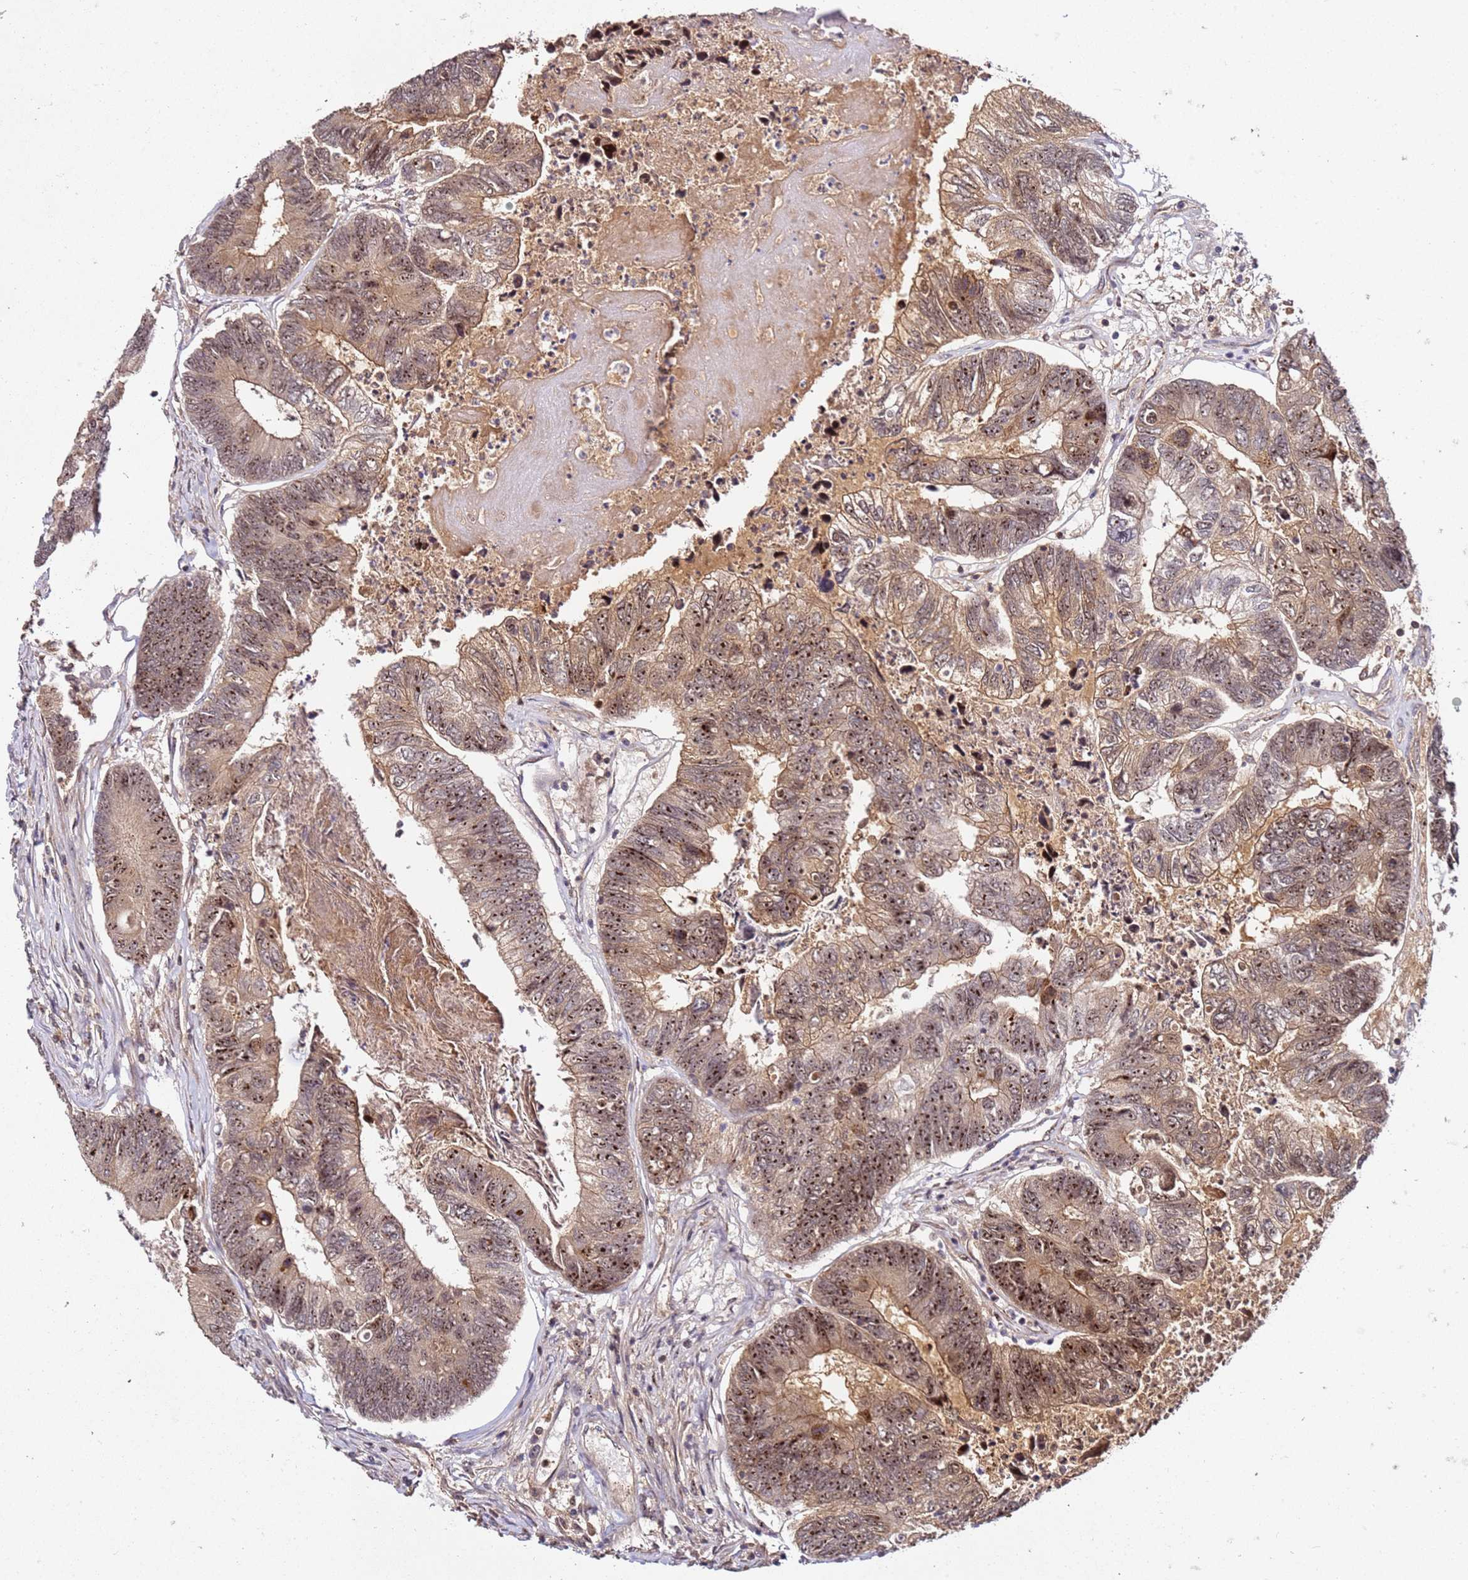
{"staining": {"intensity": "moderate", "quantity": ">75%", "location": "cytoplasmic/membranous,nuclear"}, "tissue": "colorectal cancer", "cell_type": "Tumor cells", "image_type": "cancer", "snomed": [{"axis": "morphology", "description": "Adenocarcinoma, NOS"}, {"axis": "topography", "description": "Colon"}], "caption": "The immunohistochemical stain highlights moderate cytoplasmic/membranous and nuclear staining in tumor cells of colorectal cancer (adenocarcinoma) tissue.", "gene": "DDX27", "patient": {"sex": "female", "age": 67}}